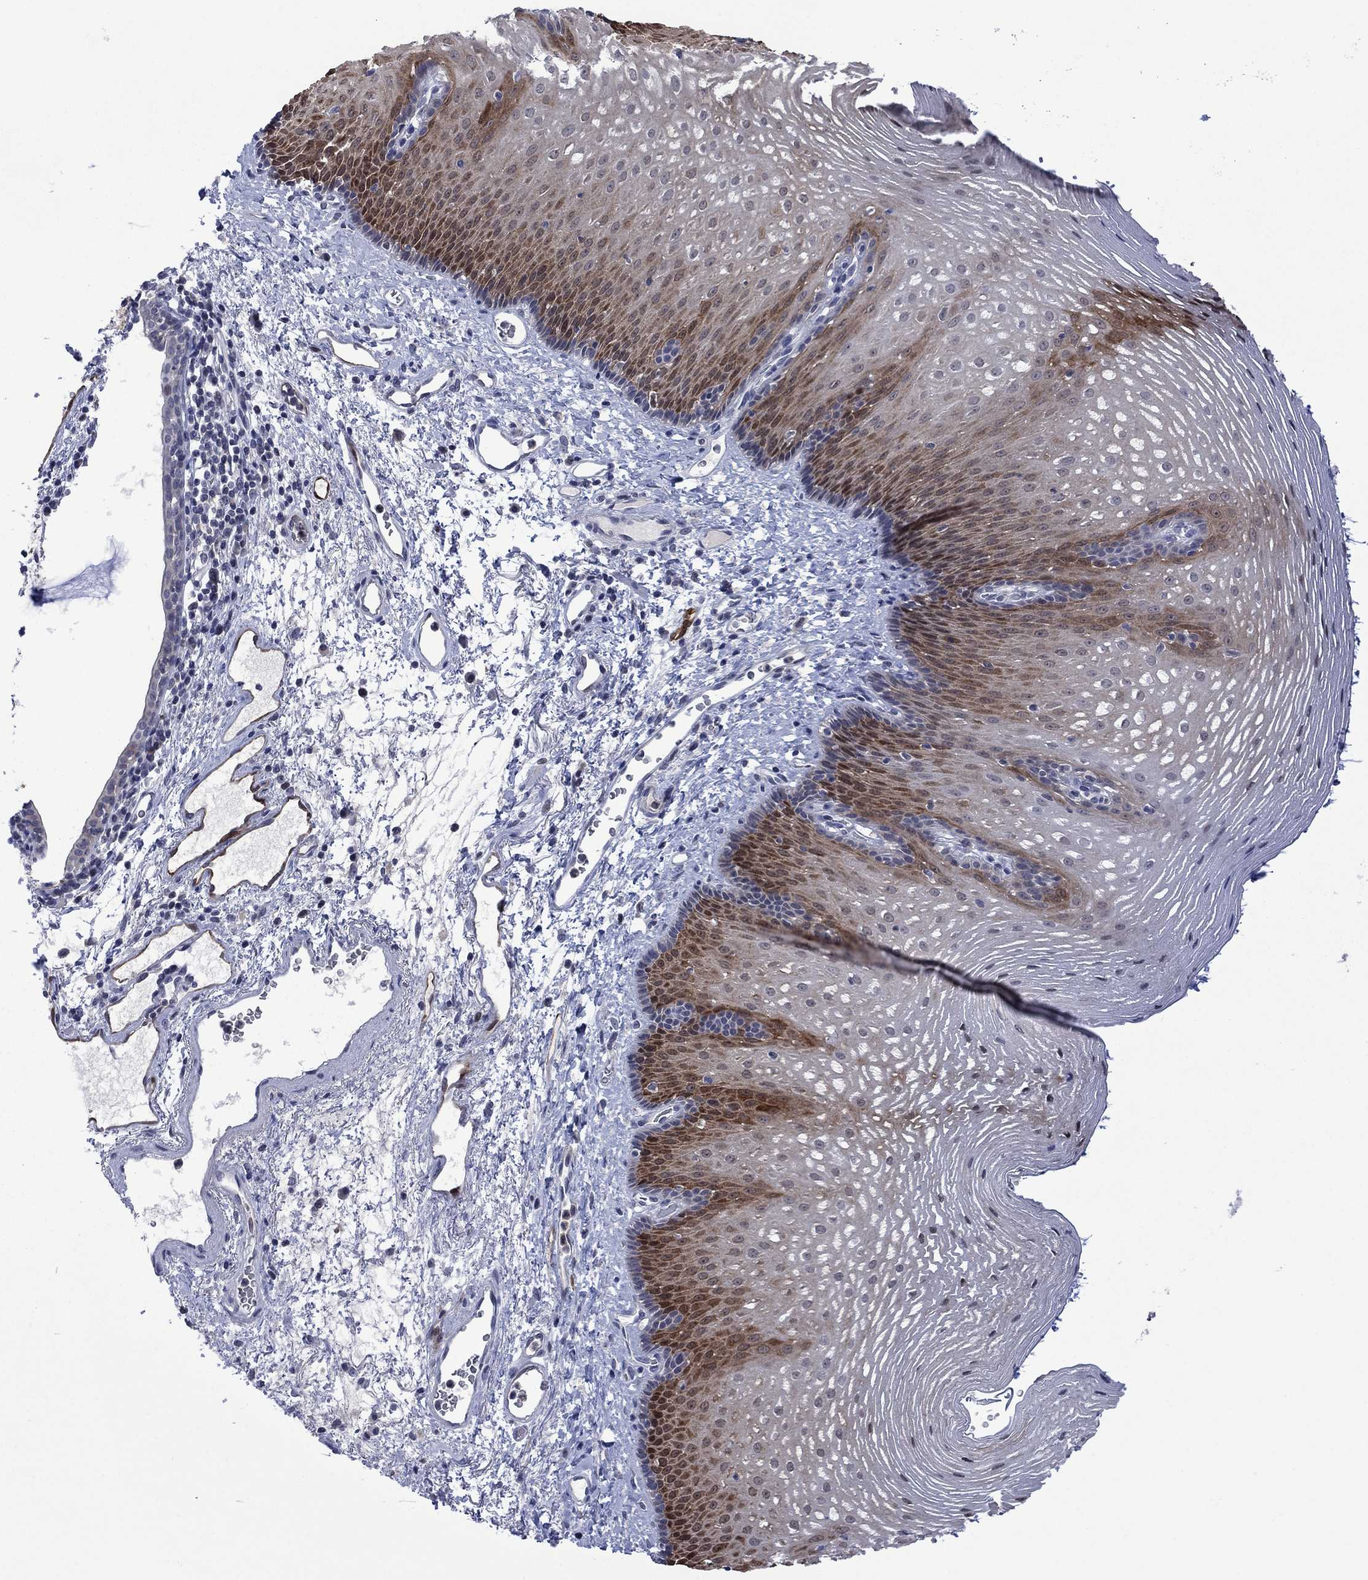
{"staining": {"intensity": "moderate", "quantity": "25%-75%", "location": "cytoplasmic/membranous"}, "tissue": "esophagus", "cell_type": "Squamous epithelial cells", "image_type": "normal", "snomed": [{"axis": "morphology", "description": "Normal tissue, NOS"}, {"axis": "topography", "description": "Esophagus"}], "caption": "DAB immunohistochemical staining of benign human esophagus demonstrates moderate cytoplasmic/membranous protein expression in approximately 25%-75% of squamous epithelial cells. (DAB (3,3'-diaminobenzidine) = brown stain, brightfield microscopy at high magnification).", "gene": "AGL", "patient": {"sex": "male", "age": 76}}